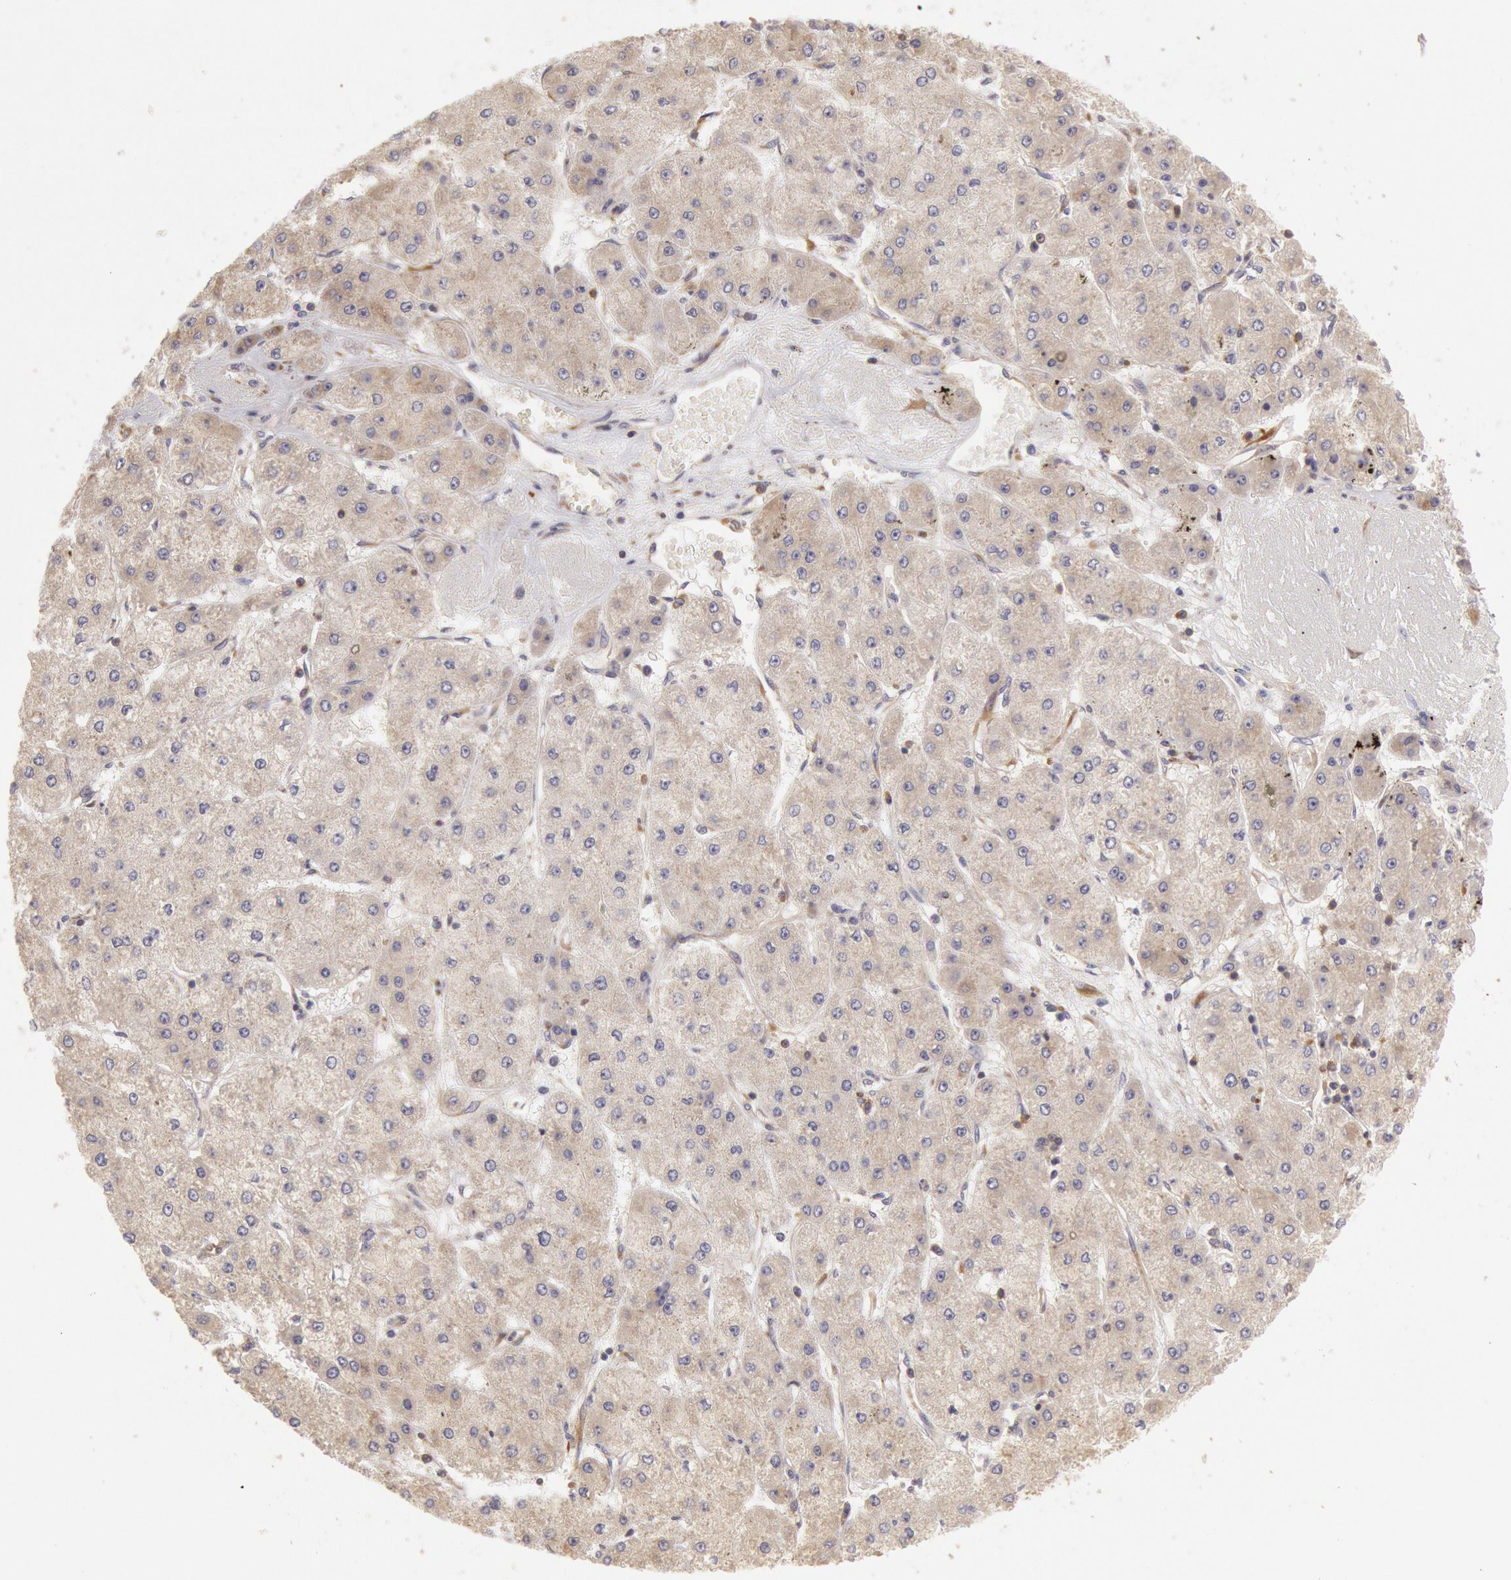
{"staining": {"intensity": "weak", "quantity": ">75%", "location": "cytoplasmic/membranous"}, "tissue": "liver cancer", "cell_type": "Tumor cells", "image_type": "cancer", "snomed": [{"axis": "morphology", "description": "Carcinoma, Hepatocellular, NOS"}, {"axis": "topography", "description": "Liver"}], "caption": "Liver cancer (hepatocellular carcinoma) tissue shows weak cytoplasmic/membranous positivity in about >75% of tumor cells, visualized by immunohistochemistry. The staining is performed using DAB (3,3'-diaminobenzidine) brown chromogen to label protein expression. The nuclei are counter-stained blue using hematoxylin.", "gene": "NMT2", "patient": {"sex": "female", "age": 52}}